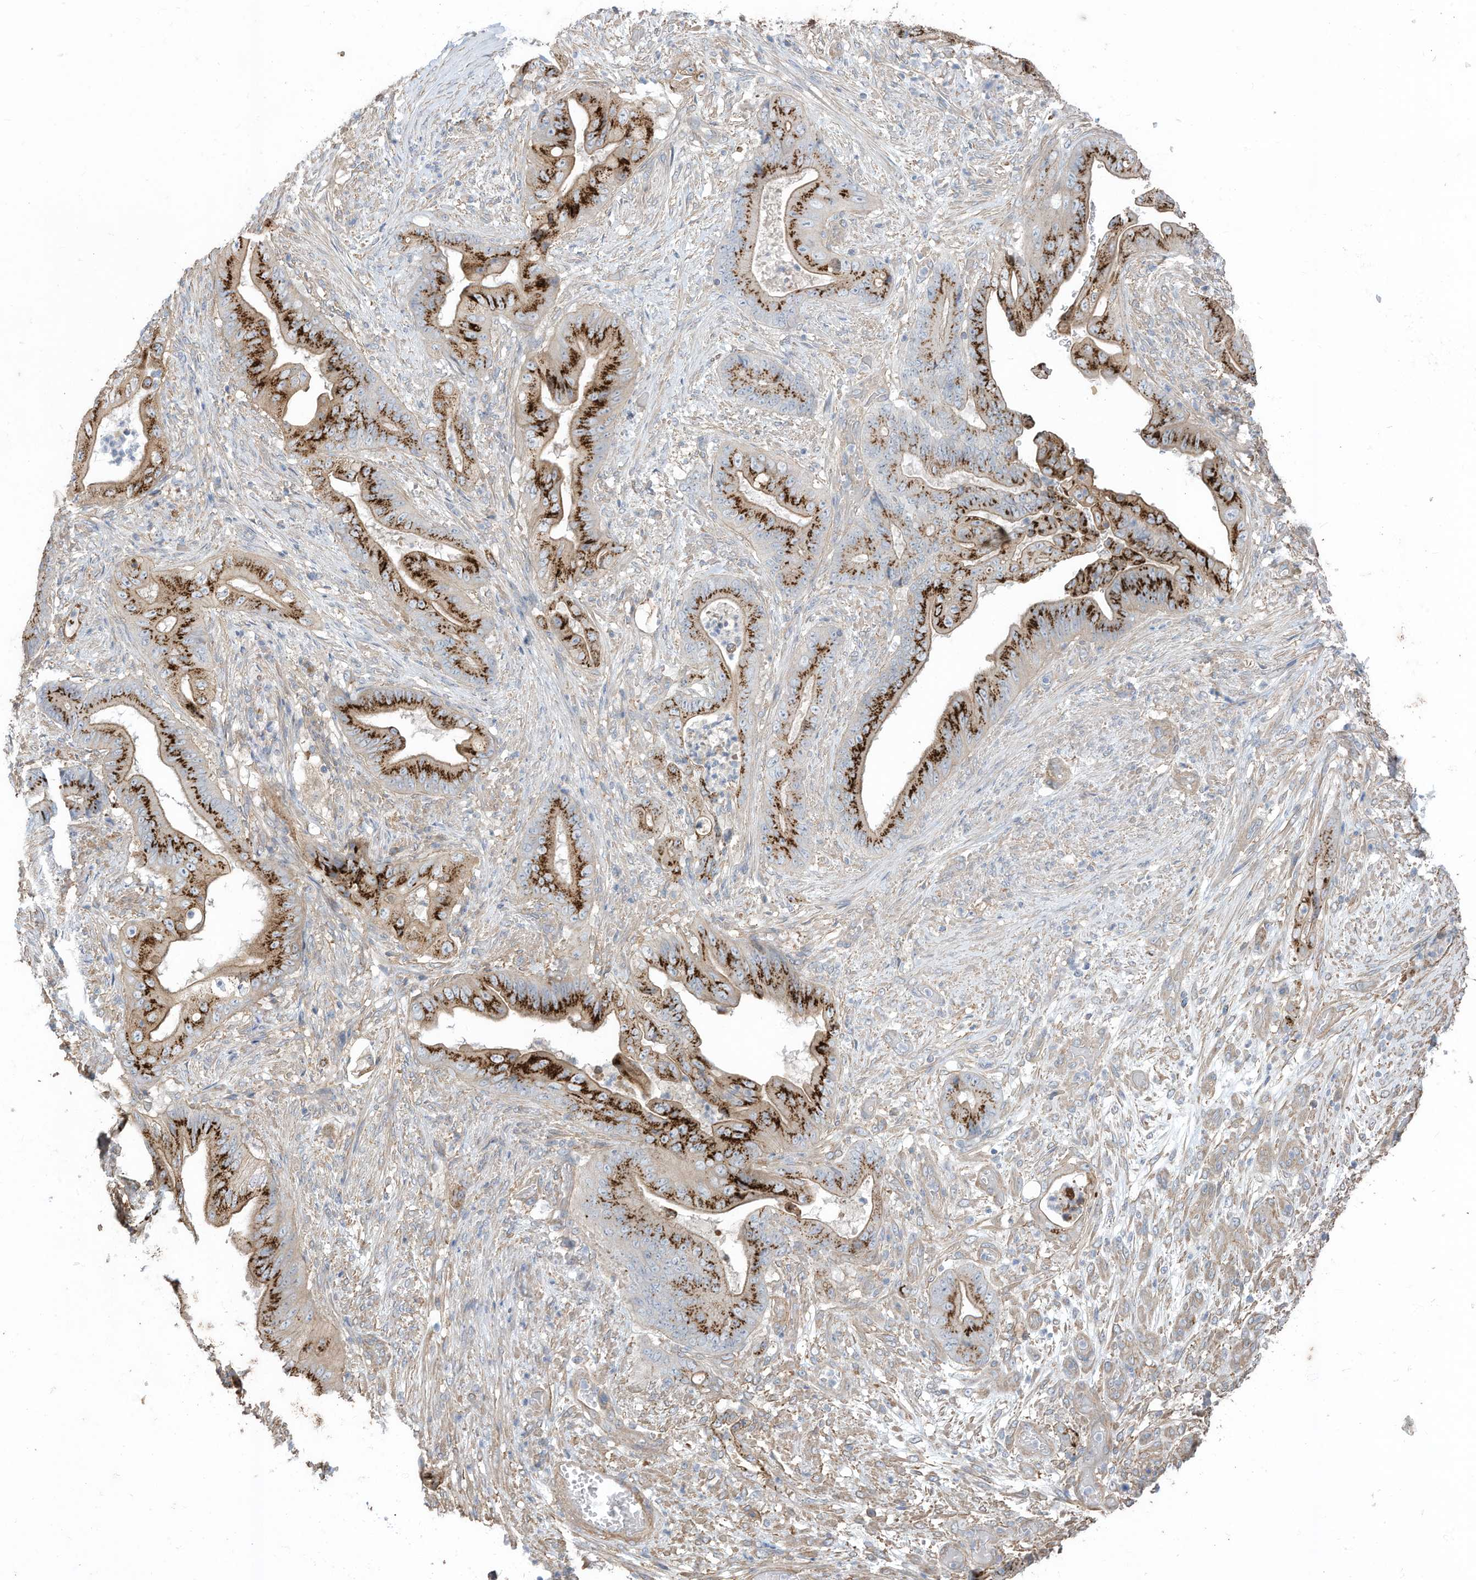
{"staining": {"intensity": "strong", "quantity": ">75%", "location": "cytoplasmic/membranous"}, "tissue": "stomach cancer", "cell_type": "Tumor cells", "image_type": "cancer", "snomed": [{"axis": "morphology", "description": "Adenocarcinoma, NOS"}, {"axis": "topography", "description": "Stomach"}], "caption": "Immunohistochemical staining of adenocarcinoma (stomach) displays high levels of strong cytoplasmic/membranous protein positivity in approximately >75% of tumor cells.", "gene": "SLC17A7", "patient": {"sex": "female", "age": 73}}